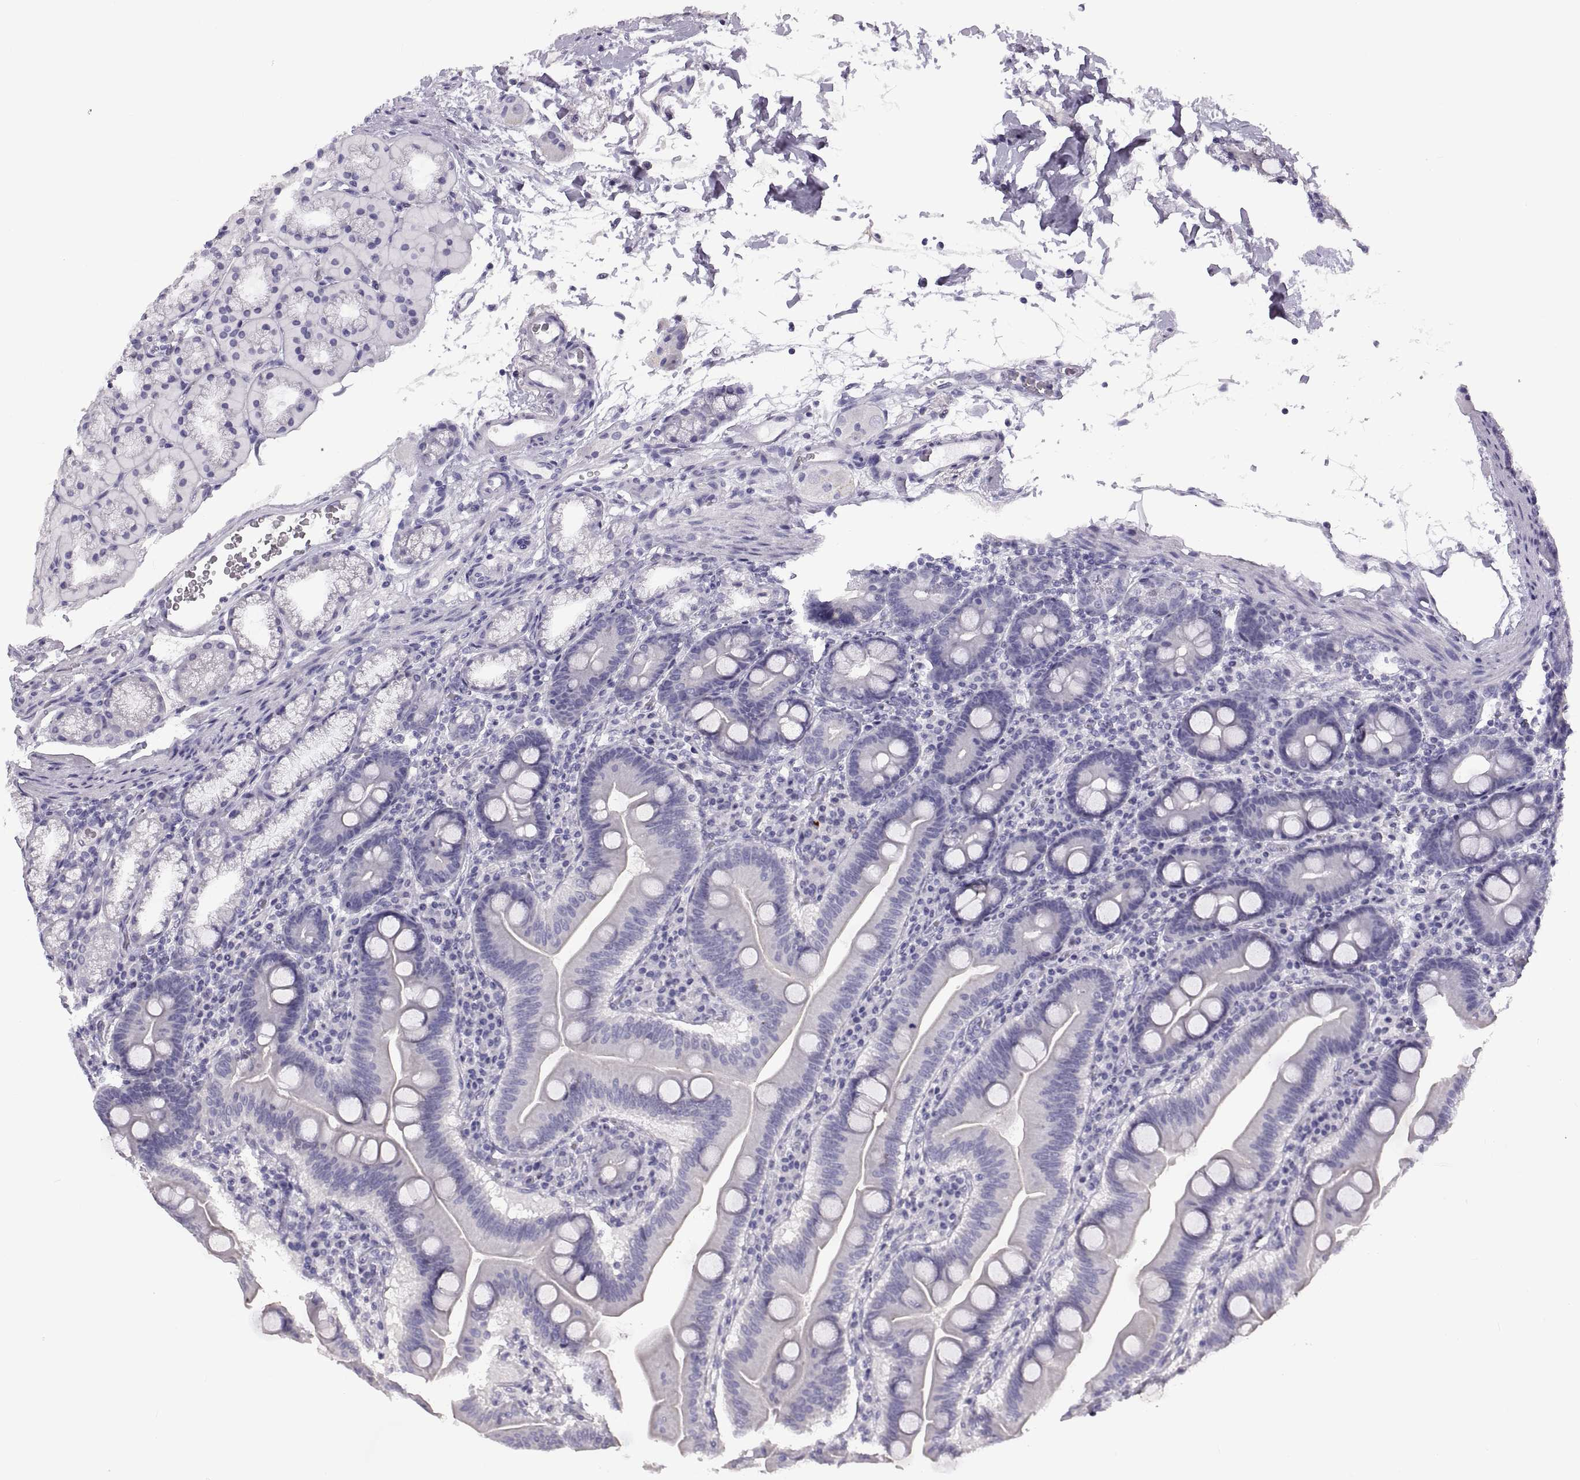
{"staining": {"intensity": "negative", "quantity": "none", "location": "none"}, "tissue": "duodenum", "cell_type": "Glandular cells", "image_type": "normal", "snomed": [{"axis": "morphology", "description": "Normal tissue, NOS"}, {"axis": "topography", "description": "Duodenum"}], "caption": "This is an IHC image of unremarkable duodenum. There is no positivity in glandular cells.", "gene": "RDM1", "patient": {"sex": "male", "age": 59}}